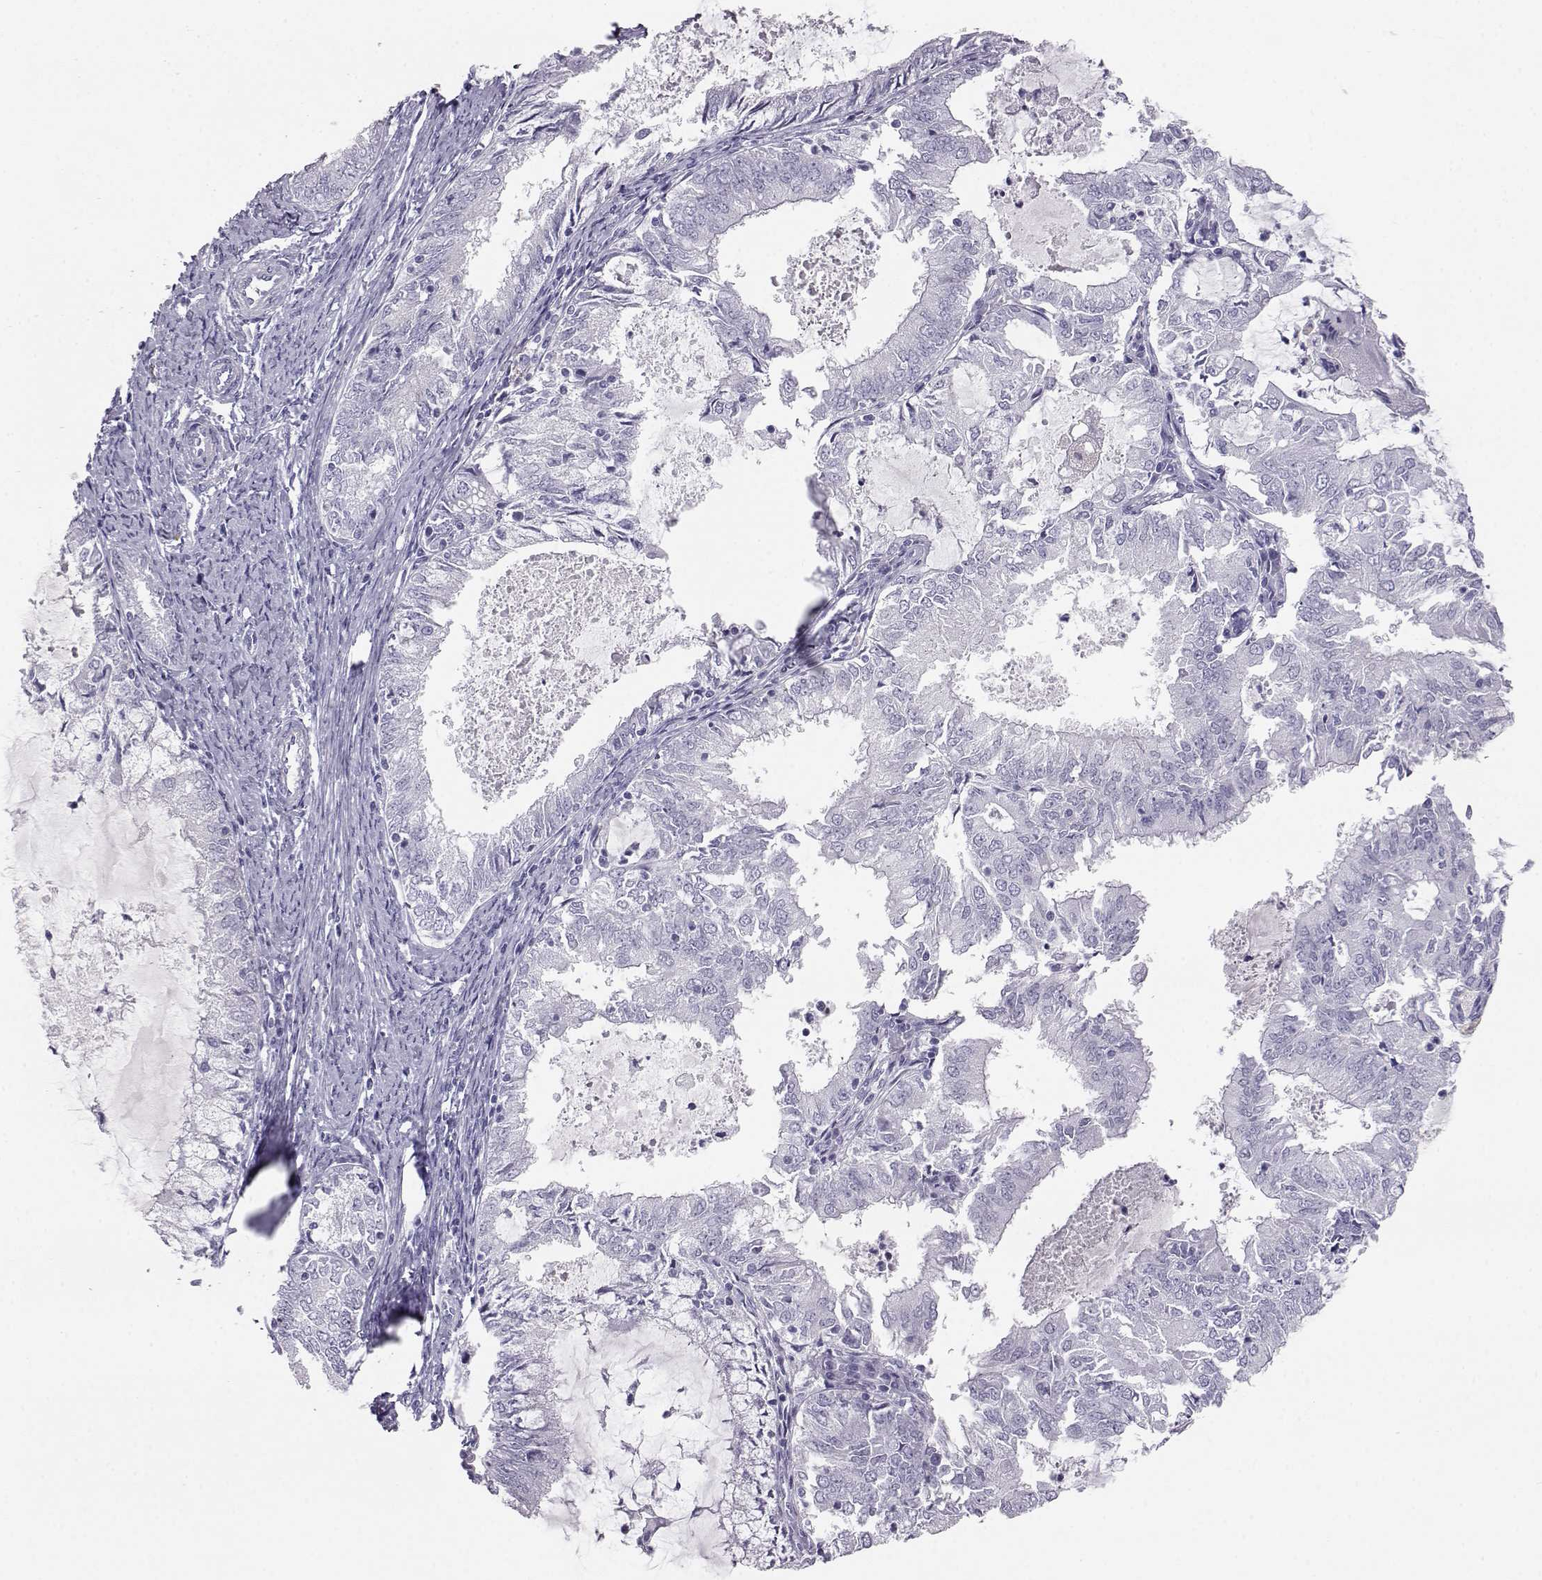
{"staining": {"intensity": "negative", "quantity": "none", "location": "none"}, "tissue": "endometrial cancer", "cell_type": "Tumor cells", "image_type": "cancer", "snomed": [{"axis": "morphology", "description": "Adenocarcinoma, NOS"}, {"axis": "topography", "description": "Endometrium"}], "caption": "An image of human adenocarcinoma (endometrial) is negative for staining in tumor cells.", "gene": "ITLN2", "patient": {"sex": "female", "age": 57}}